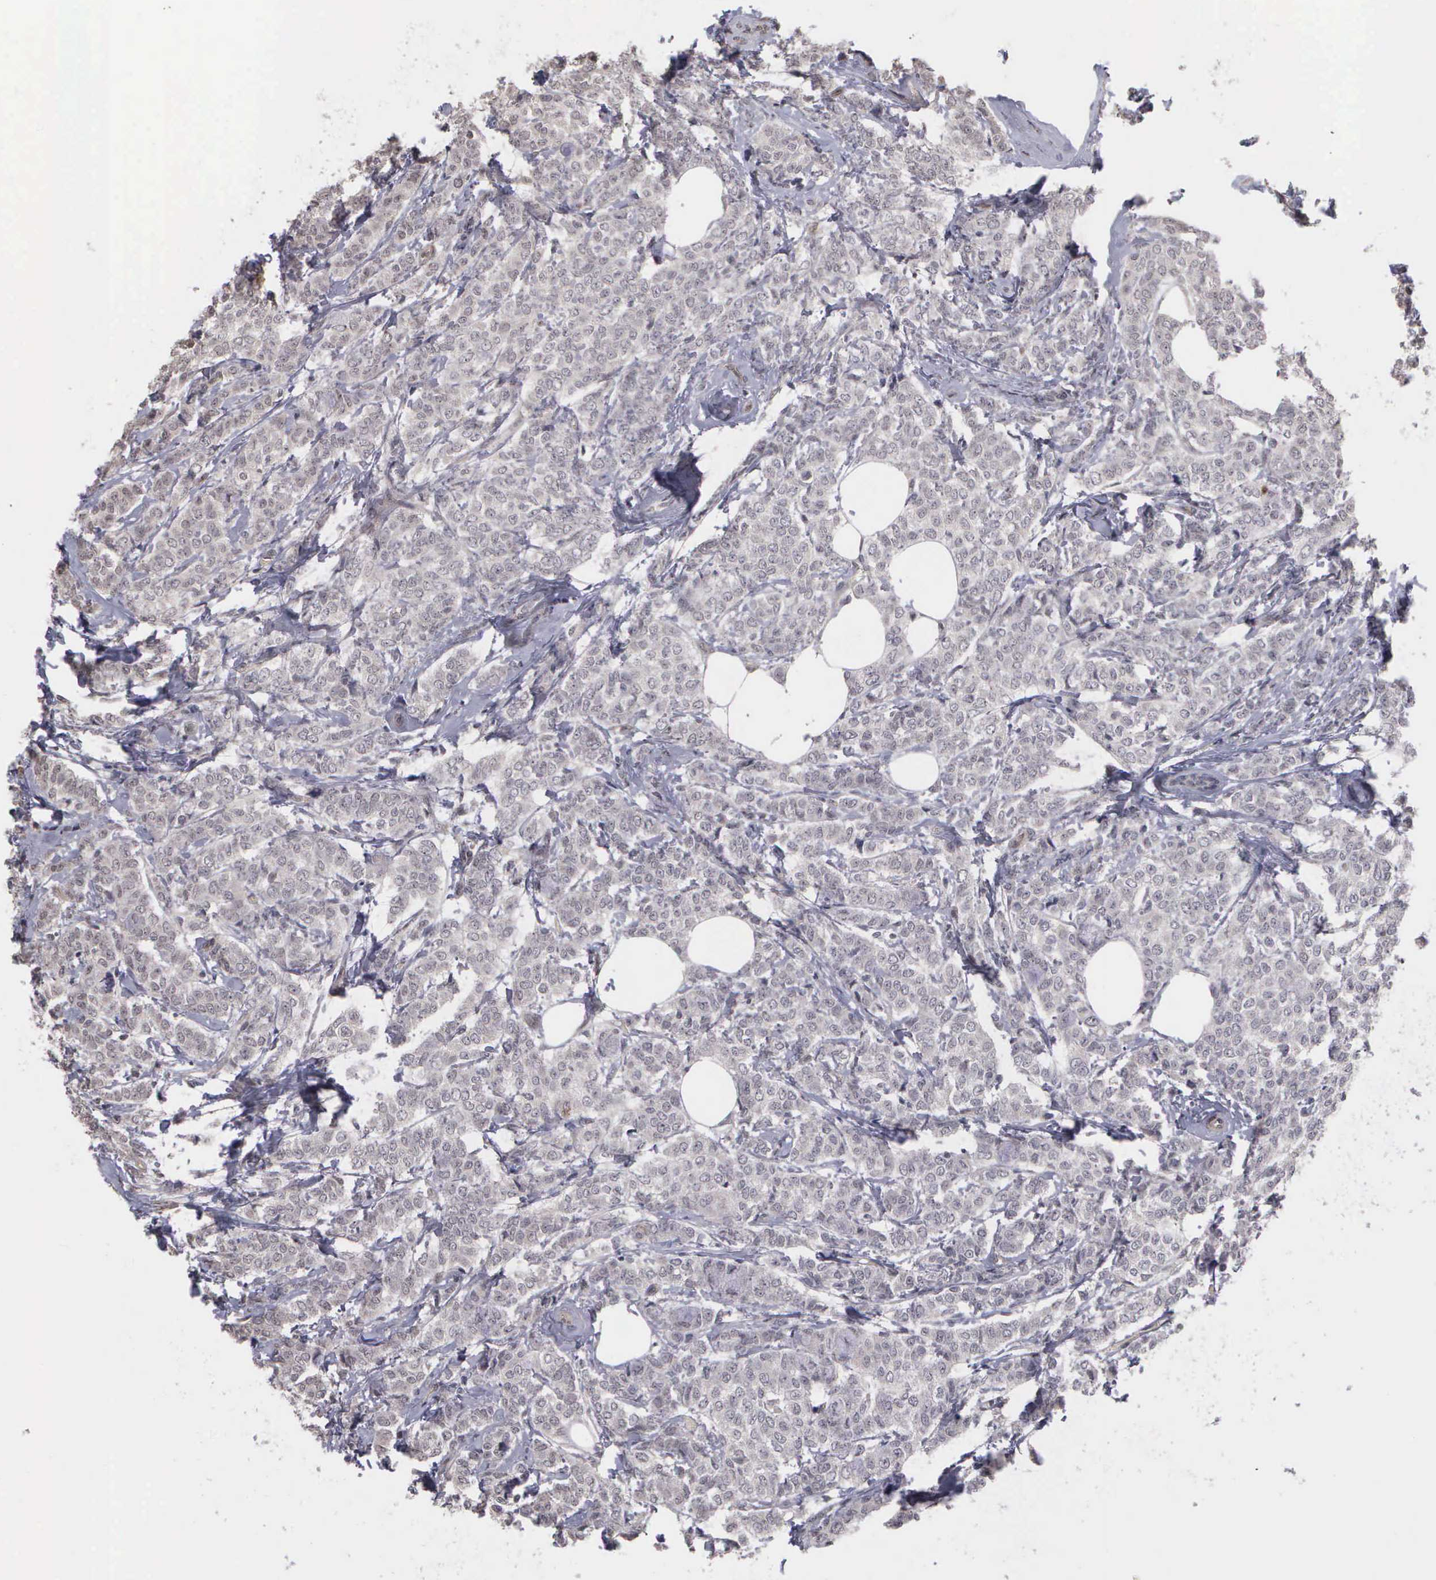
{"staining": {"intensity": "negative", "quantity": "none", "location": "none"}, "tissue": "breast cancer", "cell_type": "Tumor cells", "image_type": "cancer", "snomed": [{"axis": "morphology", "description": "Lobular carcinoma"}, {"axis": "topography", "description": "Breast"}], "caption": "The micrograph exhibits no staining of tumor cells in breast cancer.", "gene": "MMP9", "patient": {"sex": "female", "age": 60}}